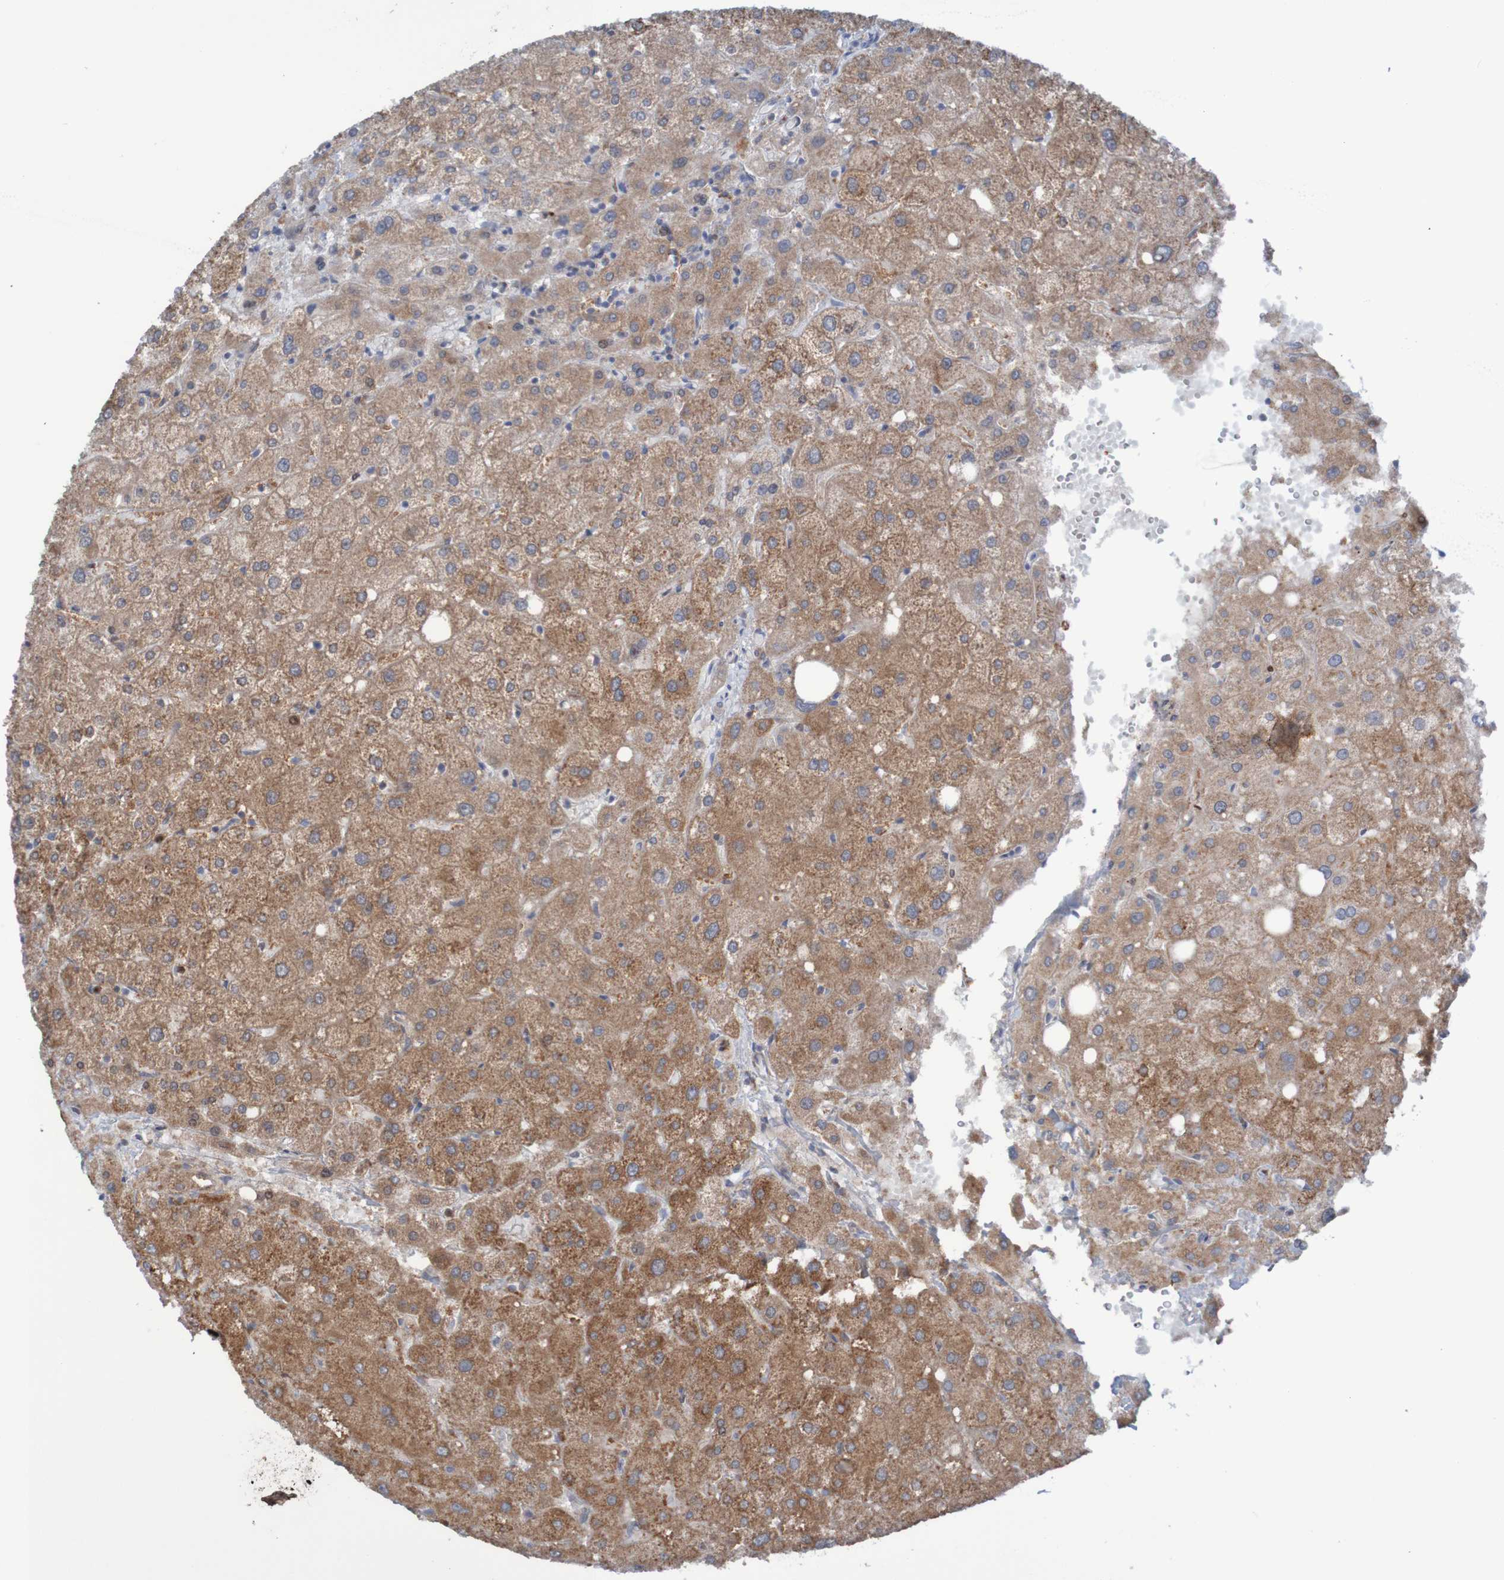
{"staining": {"intensity": "weak", "quantity": "<25%", "location": "cytoplasmic/membranous"}, "tissue": "liver", "cell_type": "Cholangiocytes", "image_type": "normal", "snomed": [{"axis": "morphology", "description": "Normal tissue, NOS"}, {"axis": "topography", "description": "Liver"}], "caption": "An immunohistochemistry (IHC) micrograph of unremarkable liver is shown. There is no staining in cholangiocytes of liver. (DAB (3,3'-diaminobenzidine) immunohistochemistry with hematoxylin counter stain).", "gene": "ANGPT4", "patient": {"sex": "male", "age": 73}}